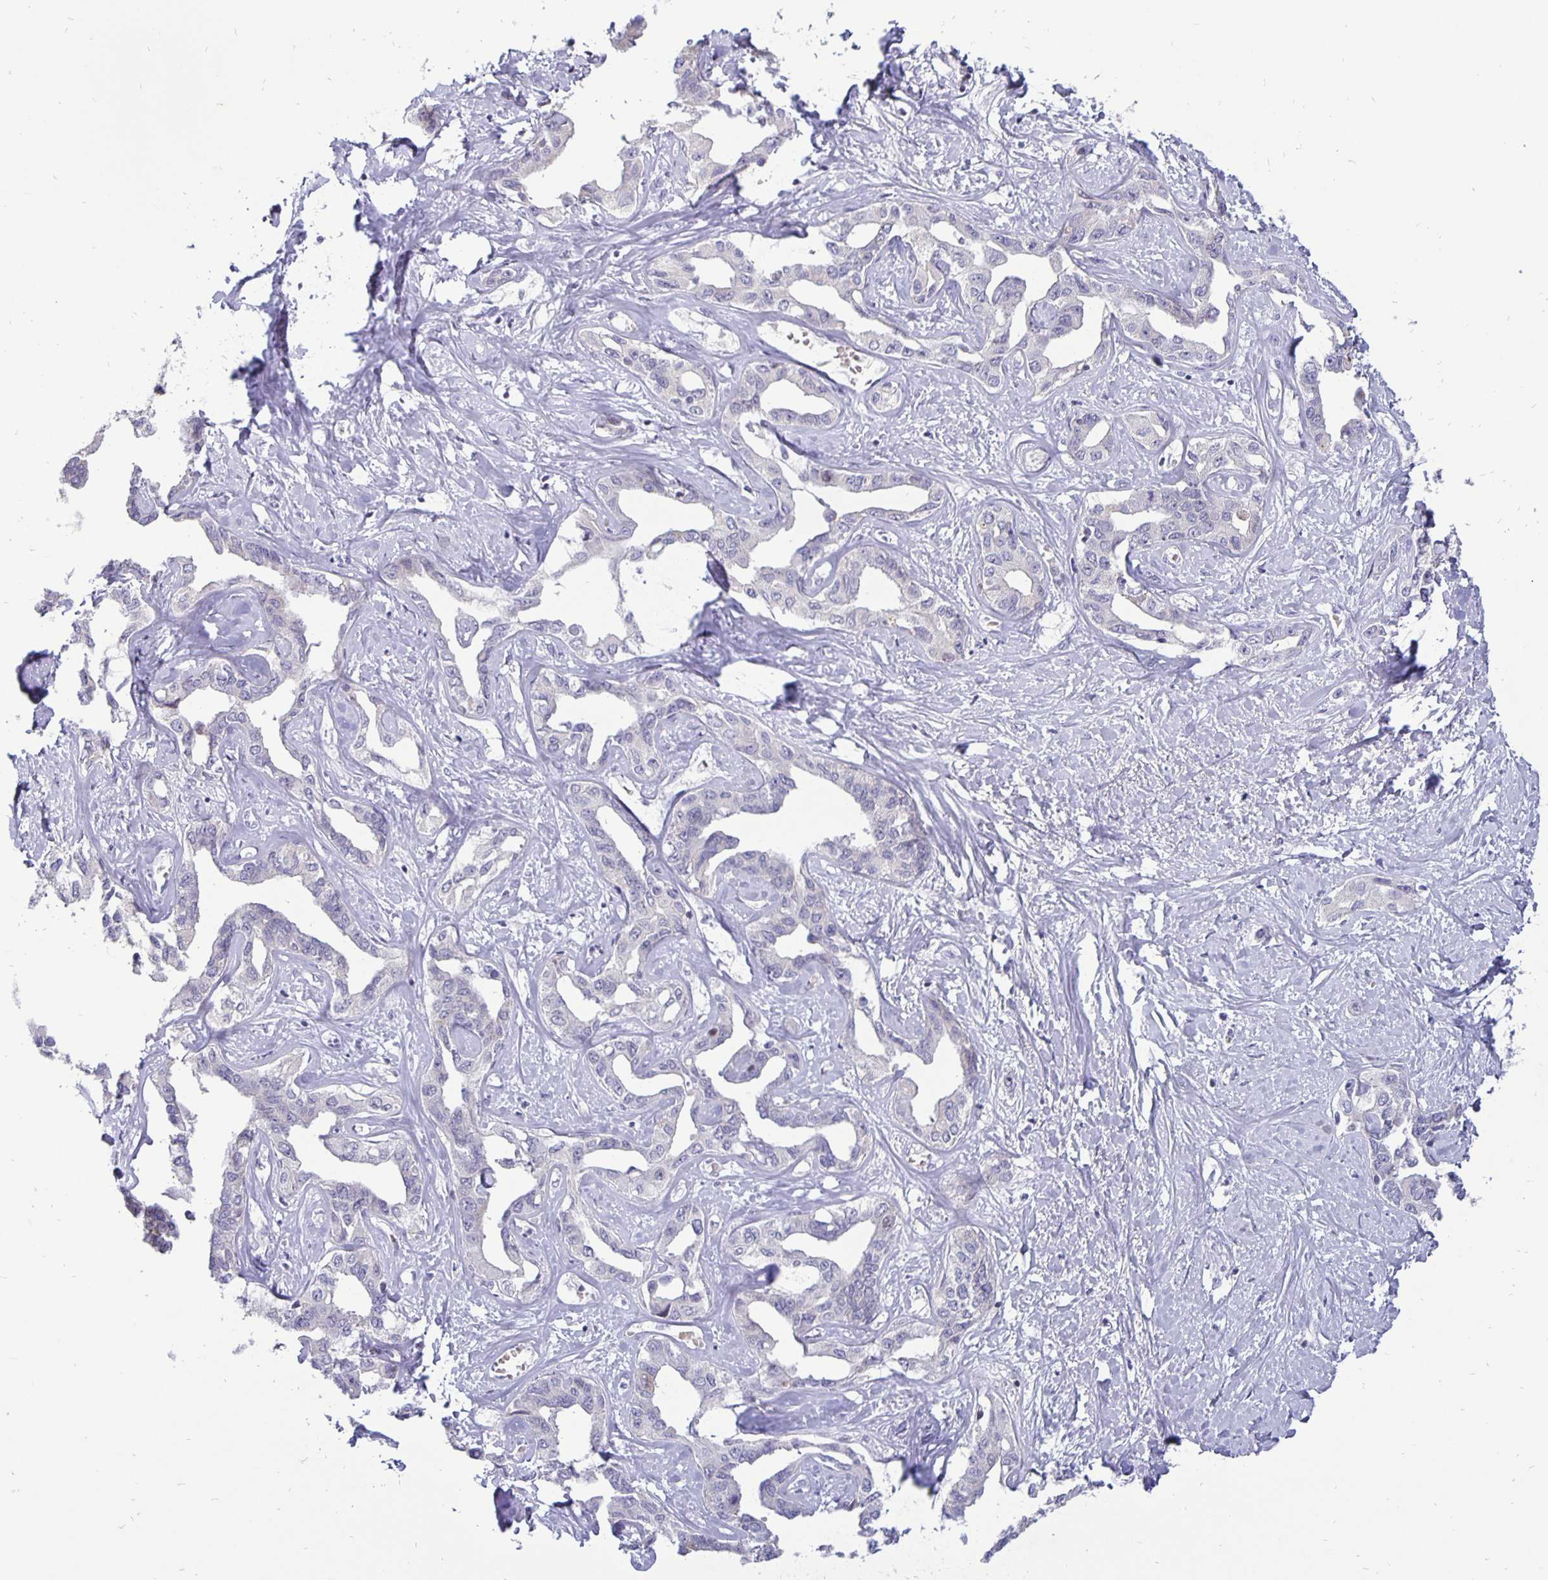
{"staining": {"intensity": "negative", "quantity": "none", "location": "none"}, "tissue": "liver cancer", "cell_type": "Tumor cells", "image_type": "cancer", "snomed": [{"axis": "morphology", "description": "Cholangiocarcinoma"}, {"axis": "topography", "description": "Liver"}], "caption": "Tumor cells are negative for brown protein staining in cholangiocarcinoma (liver).", "gene": "ERBB2", "patient": {"sex": "male", "age": 59}}